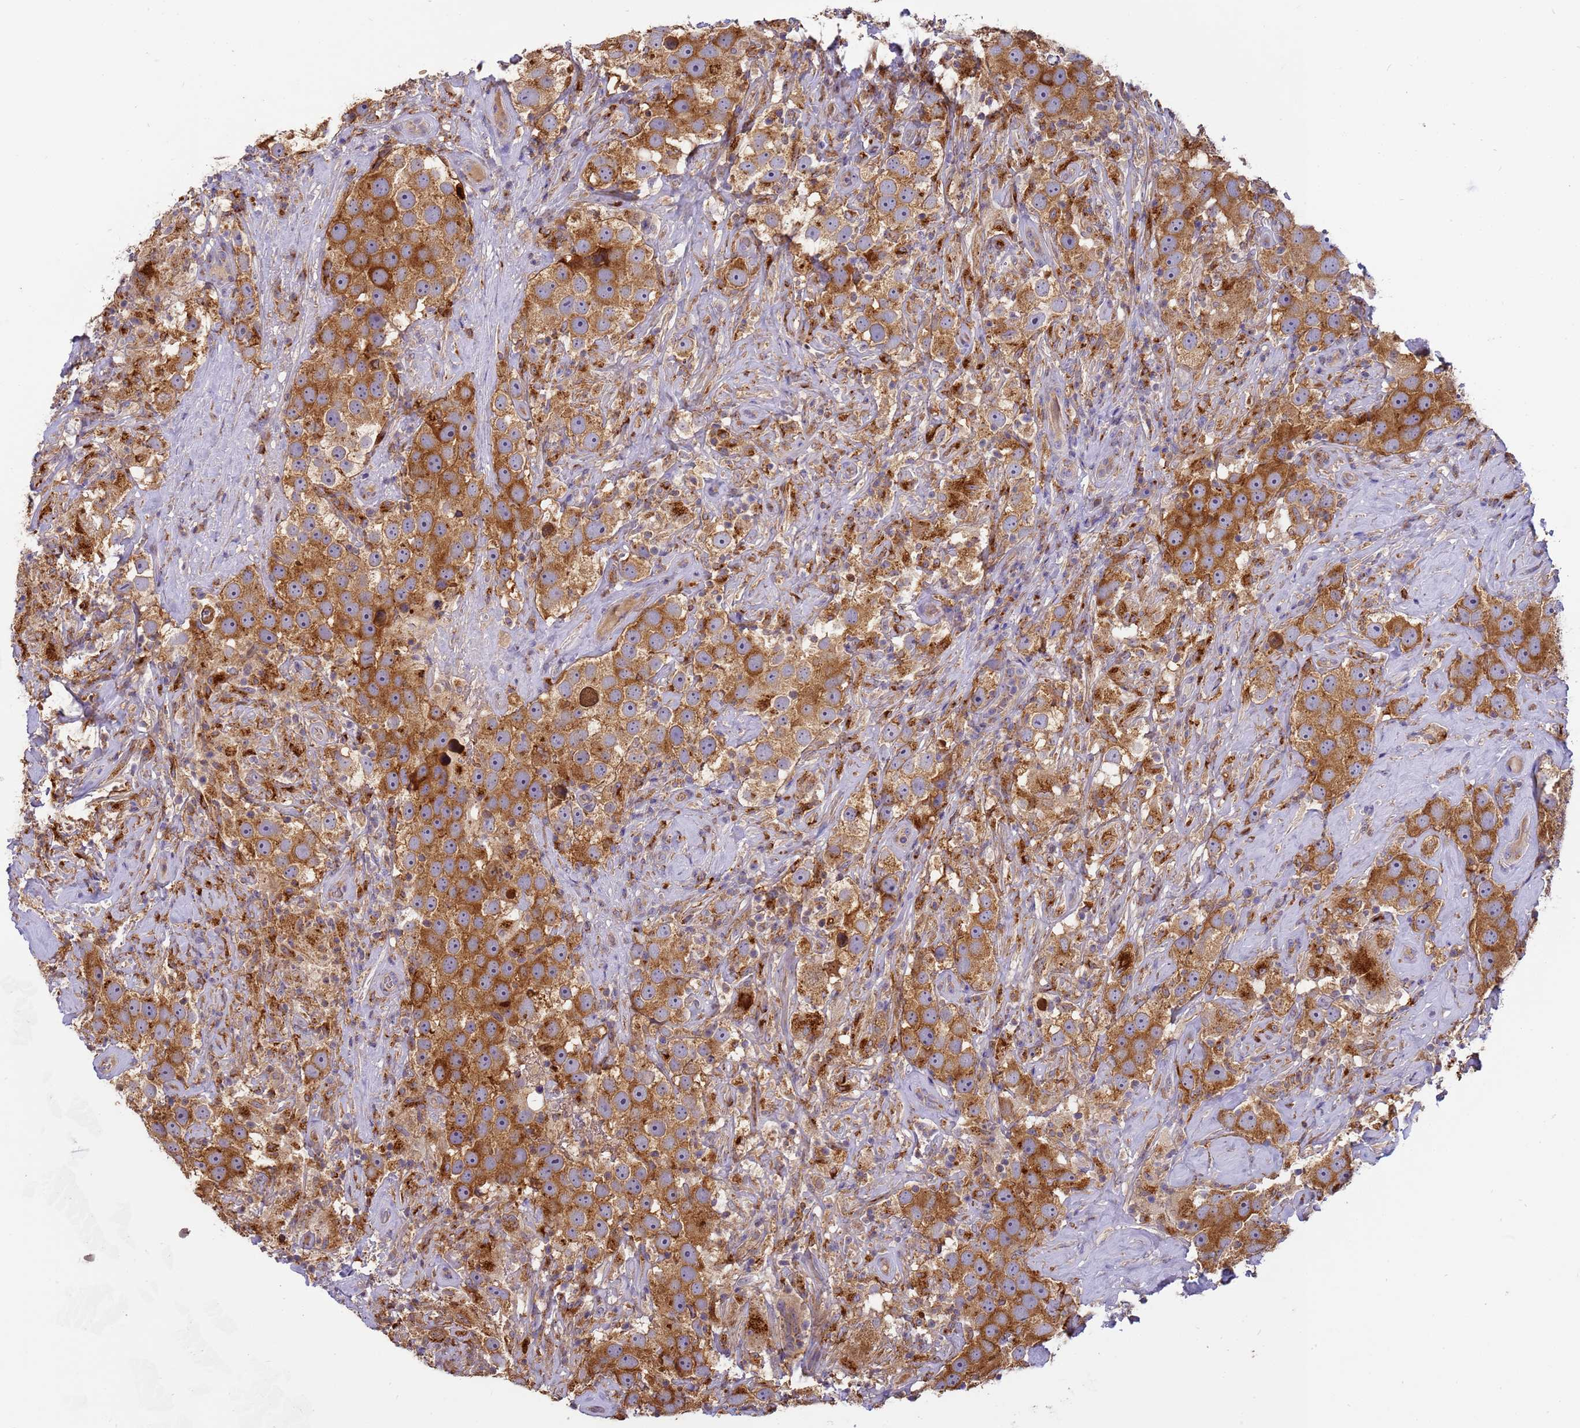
{"staining": {"intensity": "moderate", "quantity": ">75%", "location": "cytoplasmic/membranous,nuclear"}, "tissue": "testis cancer", "cell_type": "Tumor cells", "image_type": "cancer", "snomed": [{"axis": "morphology", "description": "Seminoma, NOS"}, {"axis": "topography", "description": "Testis"}], "caption": "Protein expression analysis of human seminoma (testis) reveals moderate cytoplasmic/membranous and nuclear expression in about >75% of tumor cells.", "gene": "M6PR", "patient": {"sex": "male", "age": 49}}